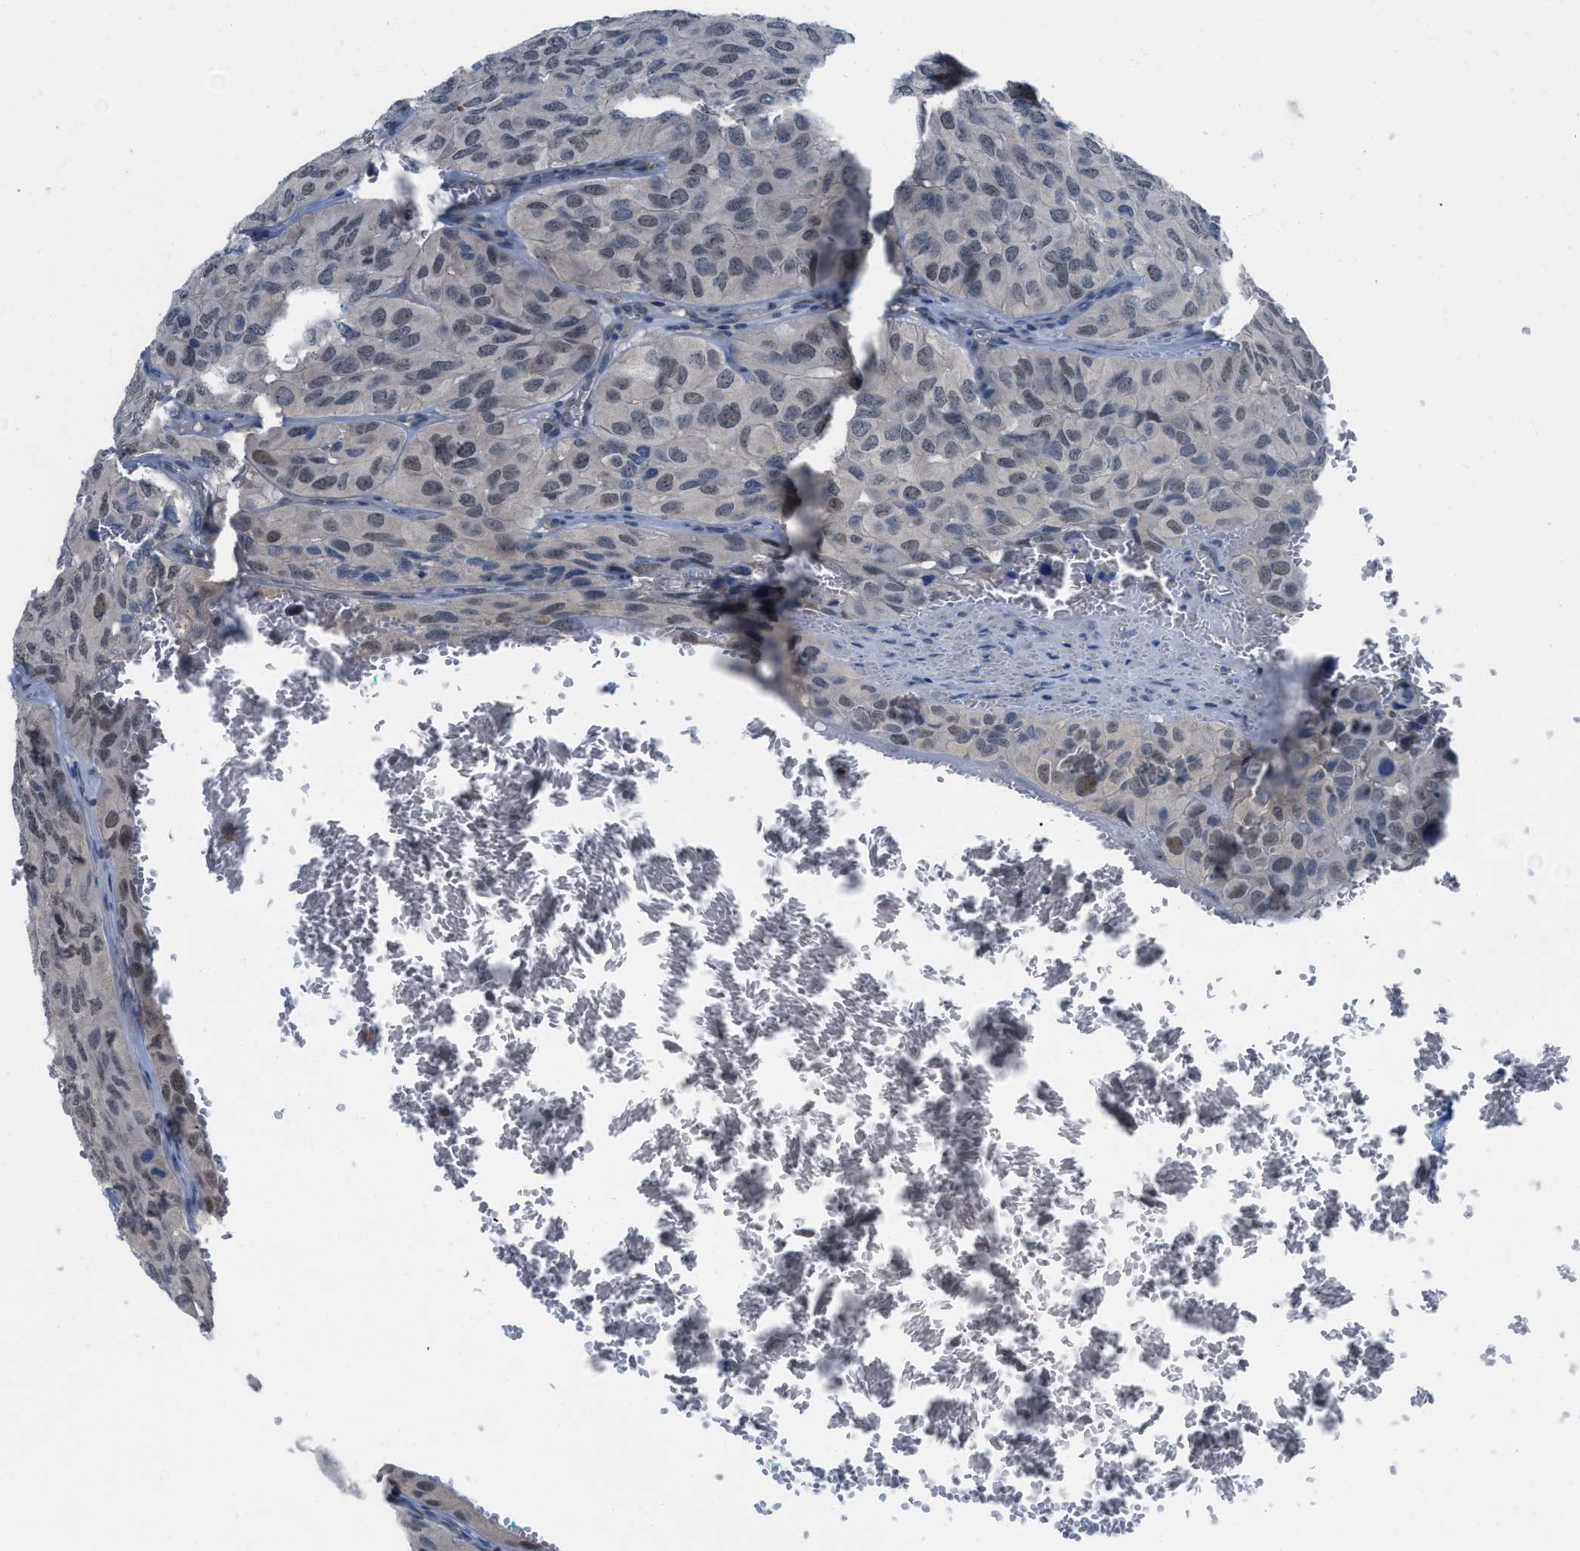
{"staining": {"intensity": "negative", "quantity": "none", "location": "none"}, "tissue": "head and neck cancer", "cell_type": "Tumor cells", "image_type": "cancer", "snomed": [{"axis": "morphology", "description": "Adenocarcinoma, NOS"}, {"axis": "topography", "description": "Salivary gland, NOS"}, {"axis": "topography", "description": "Head-Neck"}], "caption": "Protein analysis of head and neck cancer (adenocarcinoma) shows no significant expression in tumor cells.", "gene": "NAPEPLD", "patient": {"sex": "female", "age": 76}}